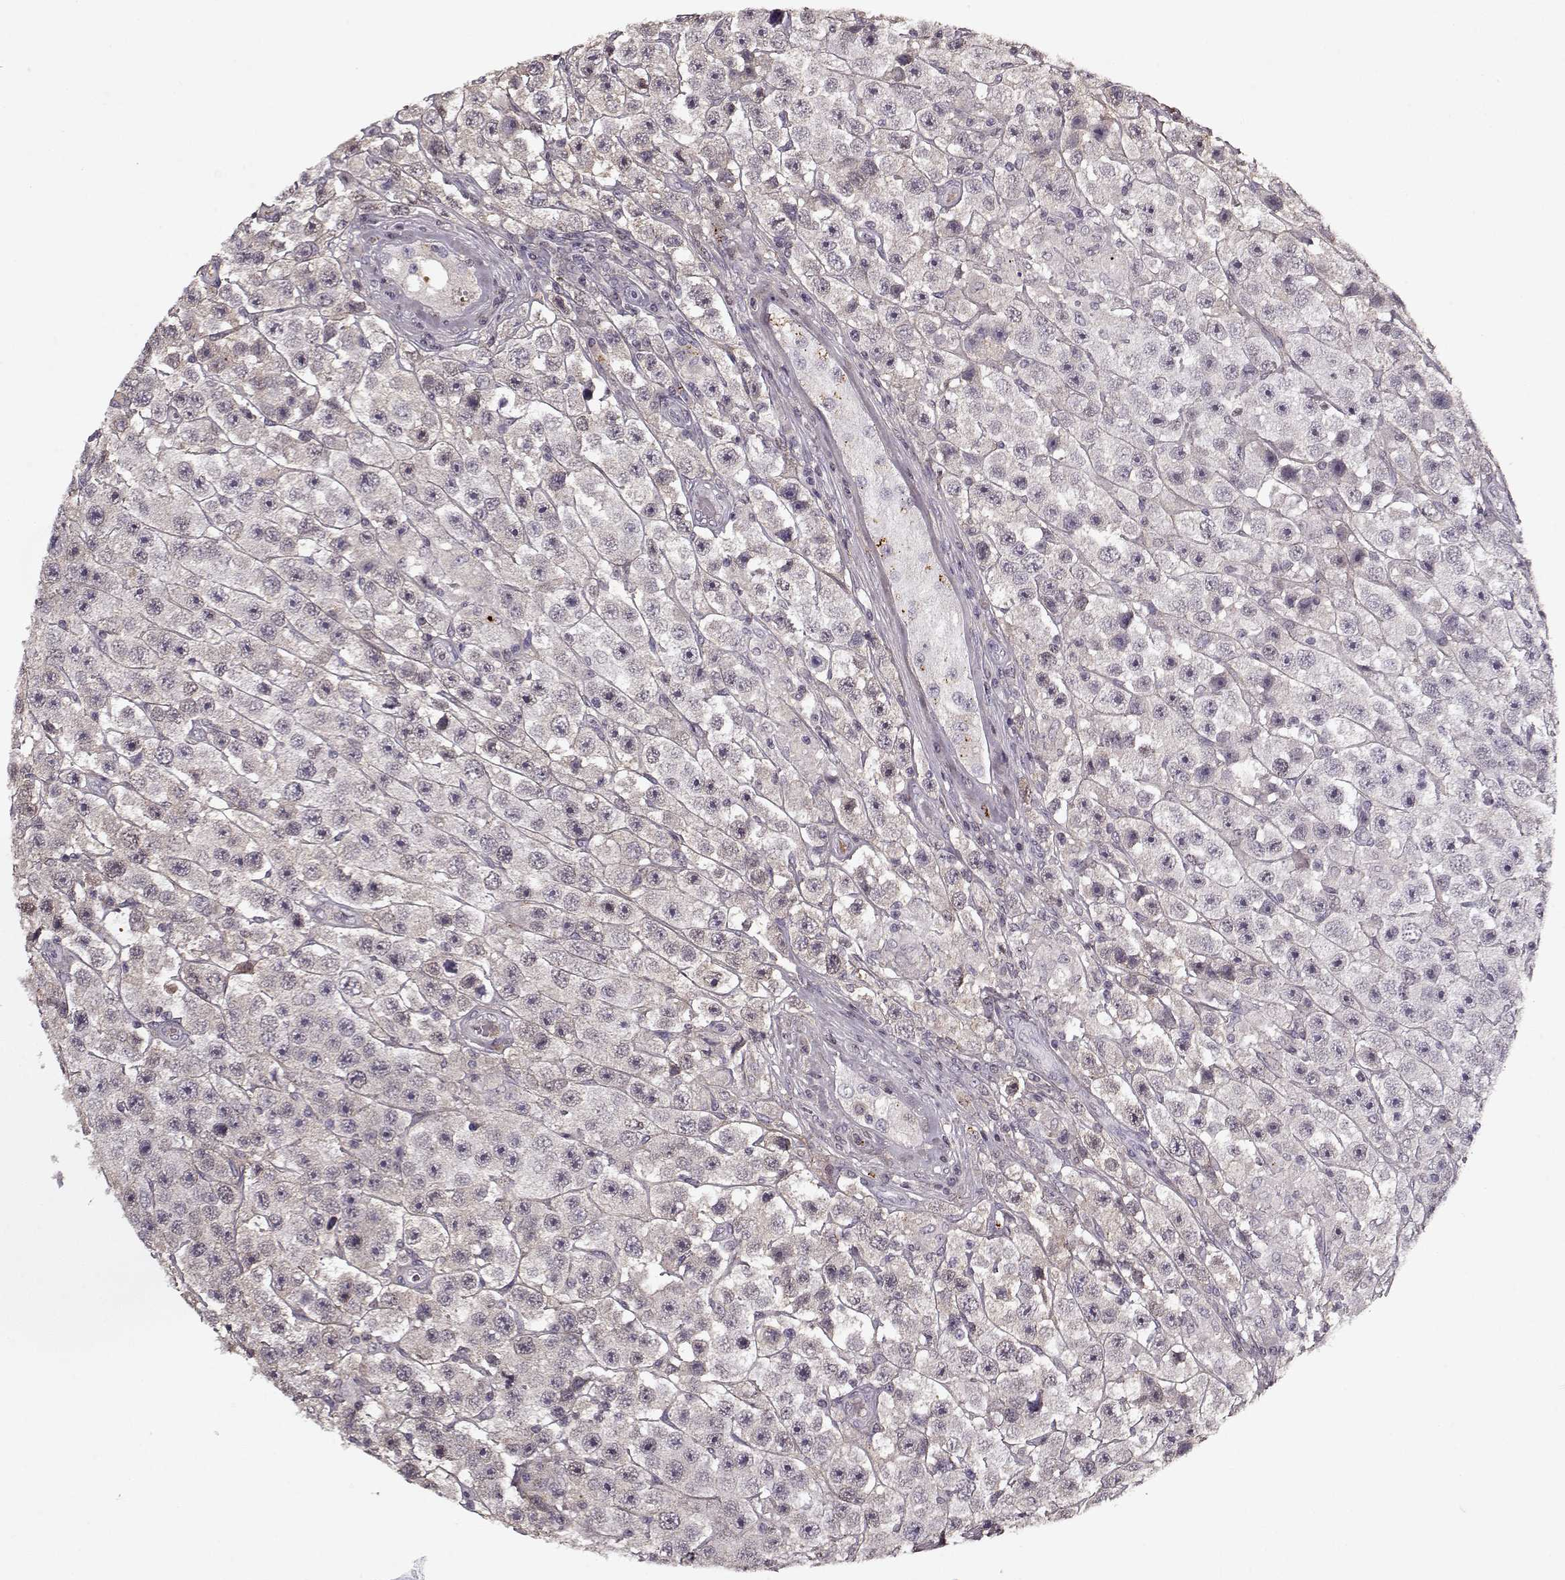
{"staining": {"intensity": "negative", "quantity": "none", "location": "none"}, "tissue": "testis cancer", "cell_type": "Tumor cells", "image_type": "cancer", "snomed": [{"axis": "morphology", "description": "Seminoma, NOS"}, {"axis": "topography", "description": "Testis"}], "caption": "Image shows no protein expression in tumor cells of testis seminoma tissue. Brightfield microscopy of immunohistochemistry stained with DAB (3,3'-diaminobenzidine) (brown) and hematoxylin (blue), captured at high magnification.", "gene": "LUM", "patient": {"sex": "male", "age": 45}}